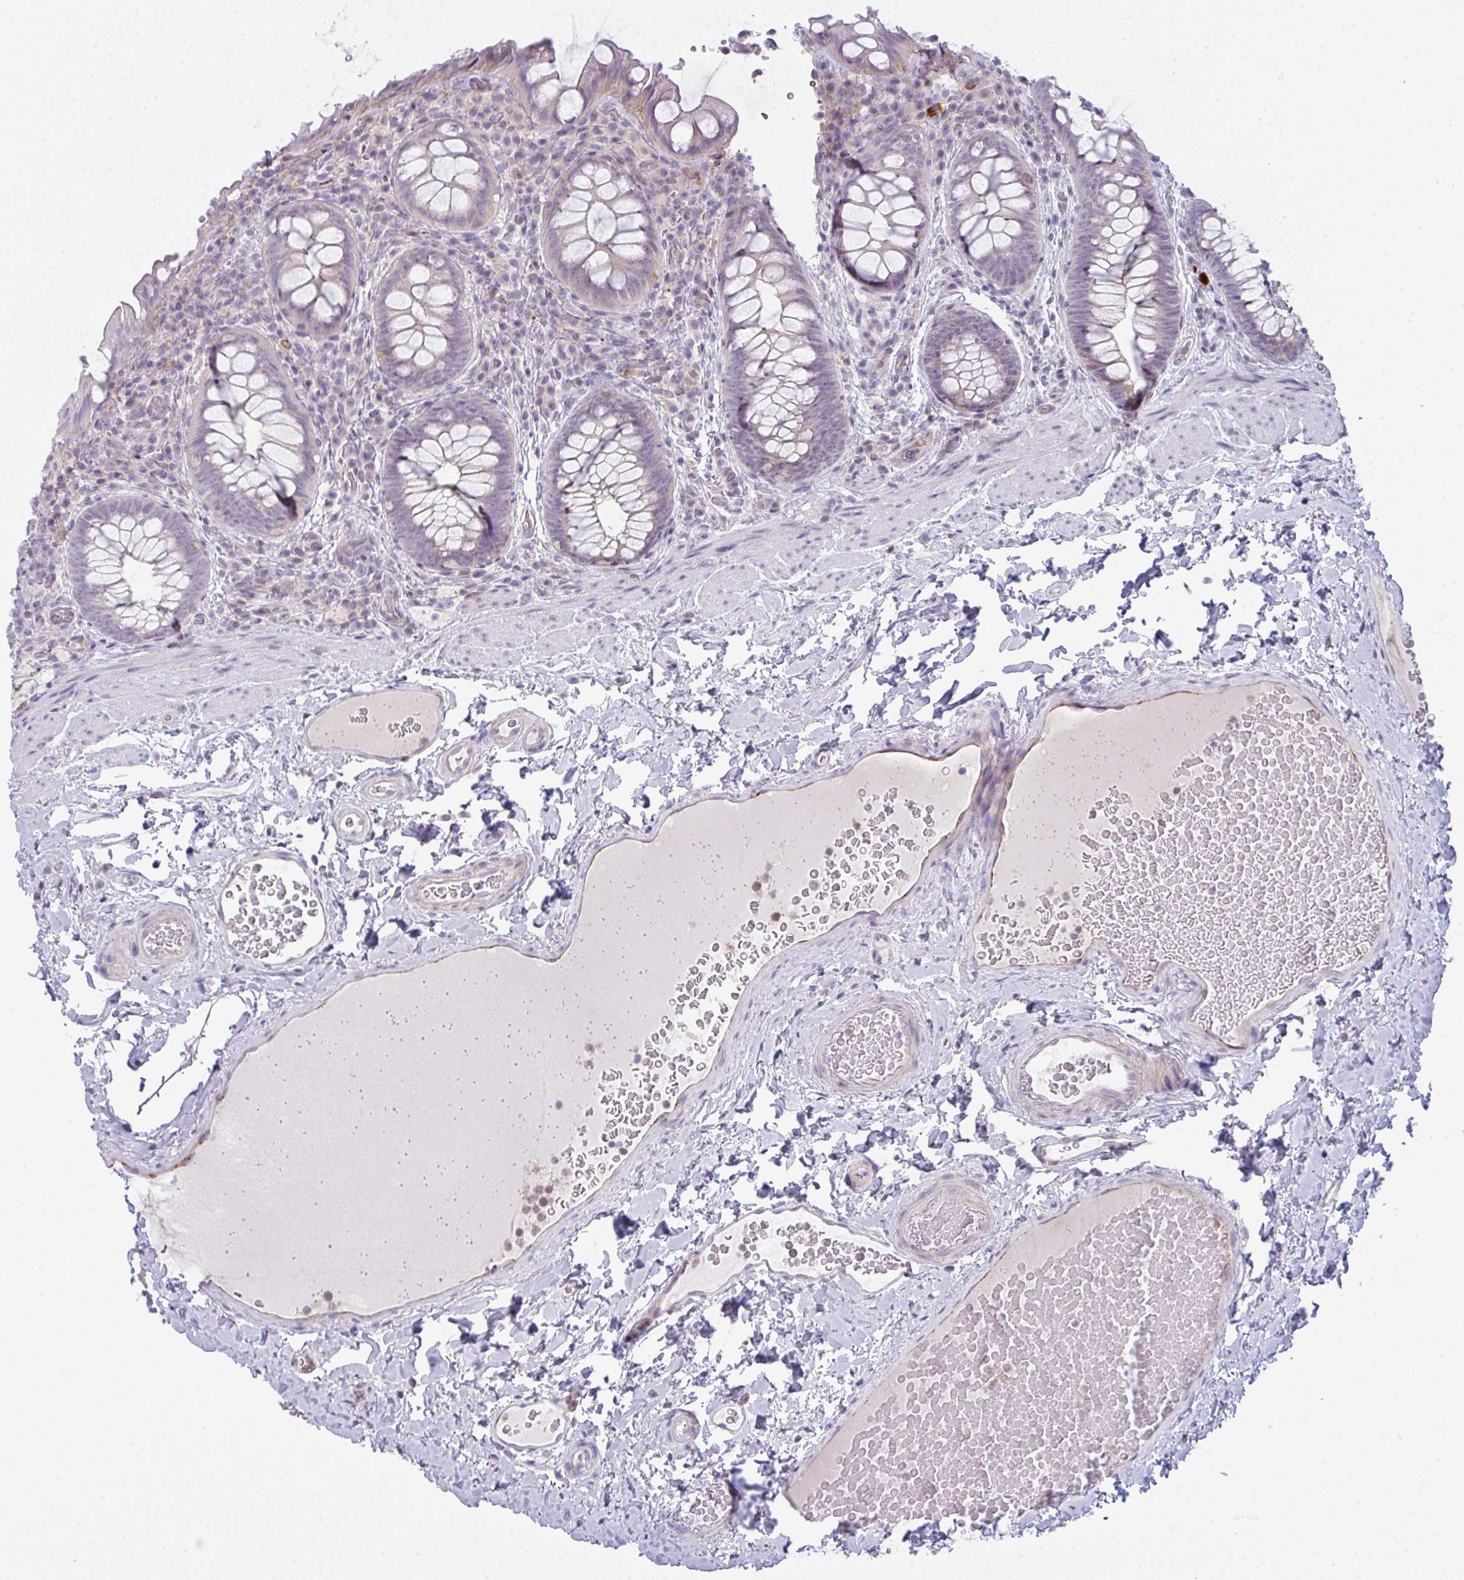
{"staining": {"intensity": "negative", "quantity": "none", "location": "none"}, "tissue": "rectum", "cell_type": "Glandular cells", "image_type": "normal", "snomed": [{"axis": "morphology", "description": "Normal tissue, NOS"}, {"axis": "topography", "description": "Rectum"}], "caption": "Micrograph shows no significant protein expression in glandular cells of unremarkable rectum.", "gene": "CD80", "patient": {"sex": "female", "age": 69}}